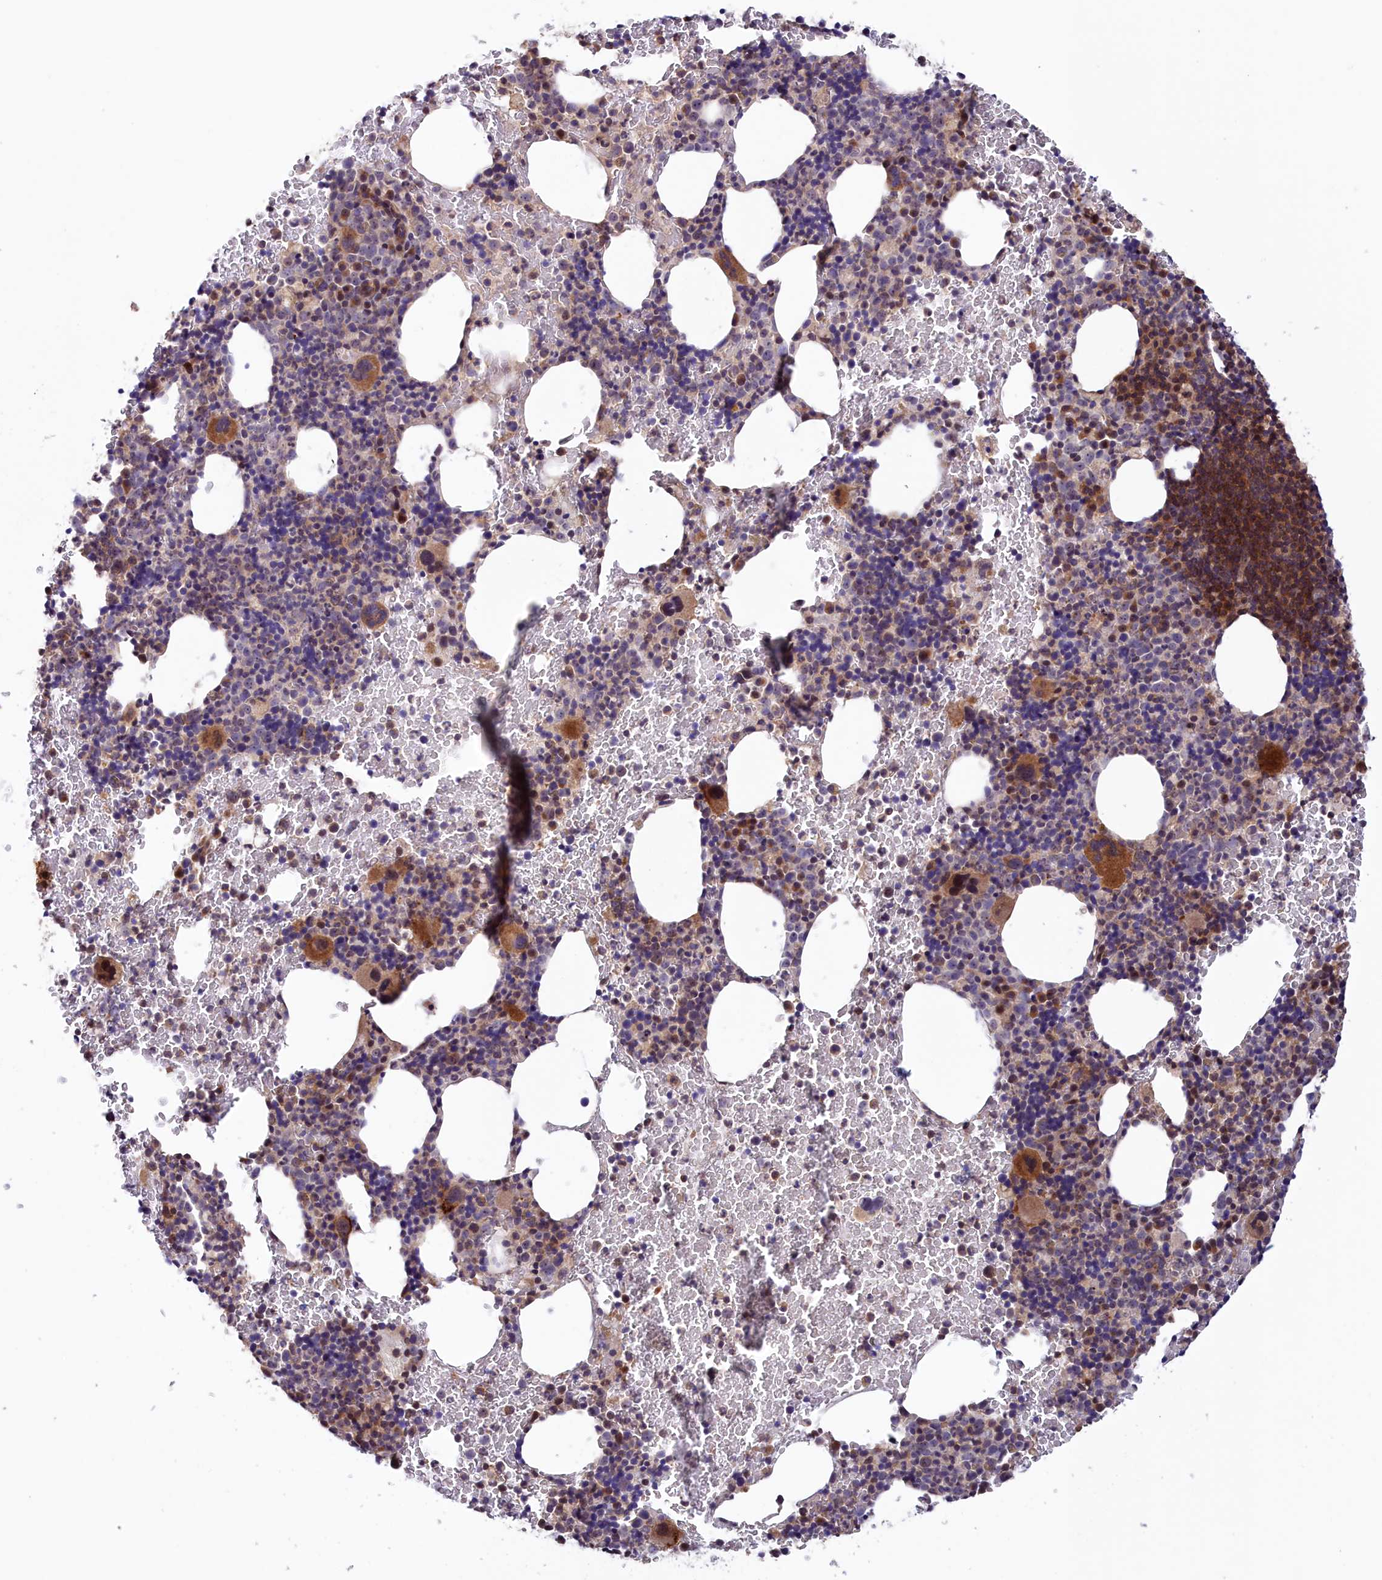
{"staining": {"intensity": "moderate", "quantity": ">75%", "location": "cytoplasmic/membranous"}, "tissue": "bone marrow", "cell_type": "Hematopoietic cells", "image_type": "normal", "snomed": [{"axis": "morphology", "description": "Normal tissue, NOS"}, {"axis": "morphology", "description": "Inflammation, NOS"}, {"axis": "topography", "description": "Bone marrow"}], "caption": "High-magnification brightfield microscopy of normal bone marrow stained with DAB (3,3'-diaminobenzidine) (brown) and counterstained with hematoxylin (blue). hematopoietic cells exhibit moderate cytoplasmic/membranous positivity is seen in approximately>75% of cells. (IHC, brightfield microscopy, high magnification).", "gene": "NEURL4", "patient": {"sex": "male", "age": 72}}